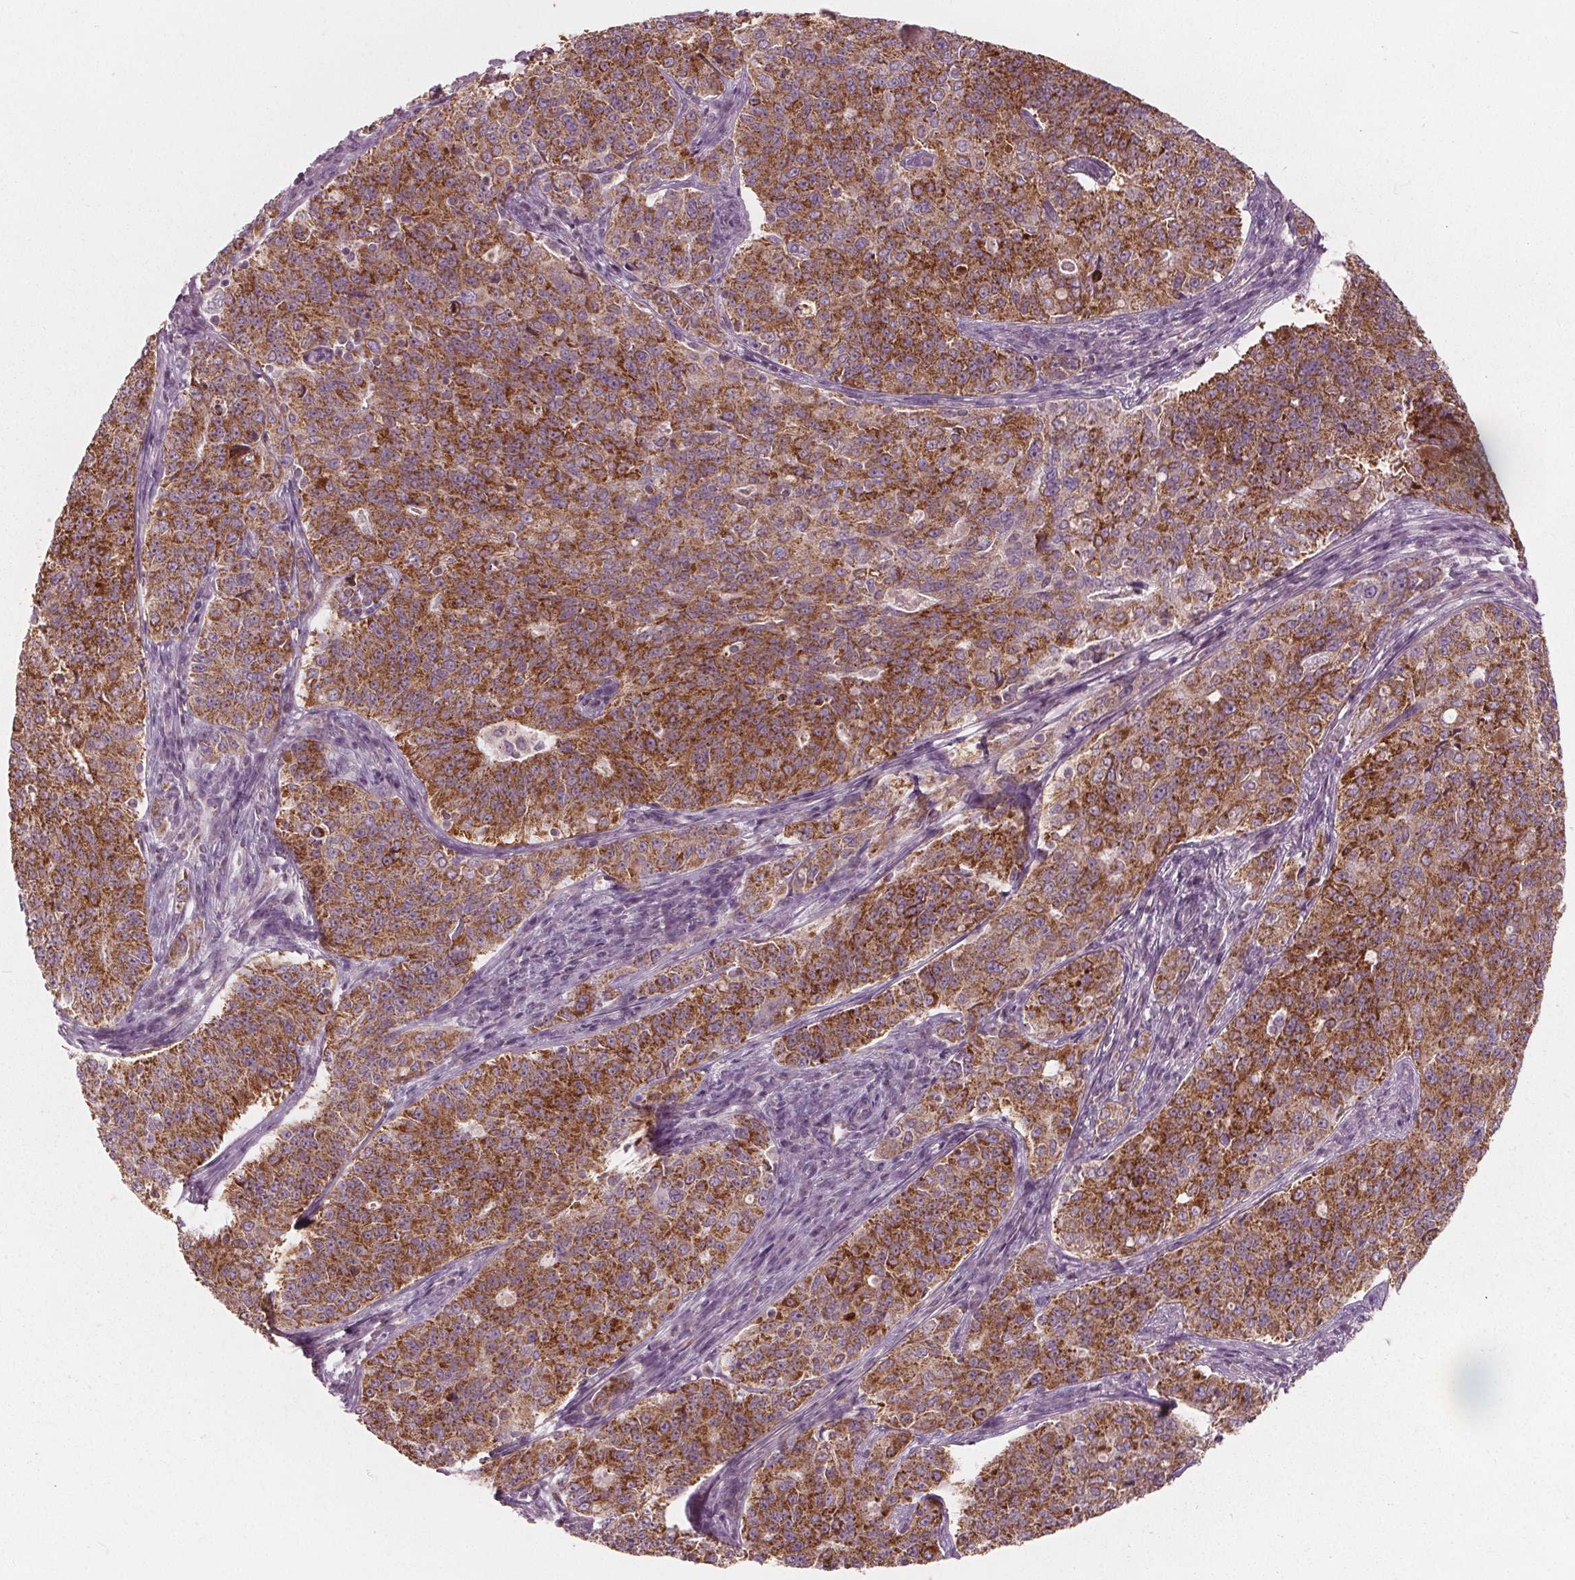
{"staining": {"intensity": "strong", "quantity": ">75%", "location": "cytoplasmic/membranous"}, "tissue": "endometrial cancer", "cell_type": "Tumor cells", "image_type": "cancer", "snomed": [{"axis": "morphology", "description": "Adenocarcinoma, NOS"}, {"axis": "topography", "description": "Endometrium"}], "caption": "Strong cytoplasmic/membranous positivity for a protein is seen in approximately >75% of tumor cells of endometrial cancer (adenocarcinoma) using immunohistochemistry.", "gene": "ECI2", "patient": {"sex": "female", "age": 43}}